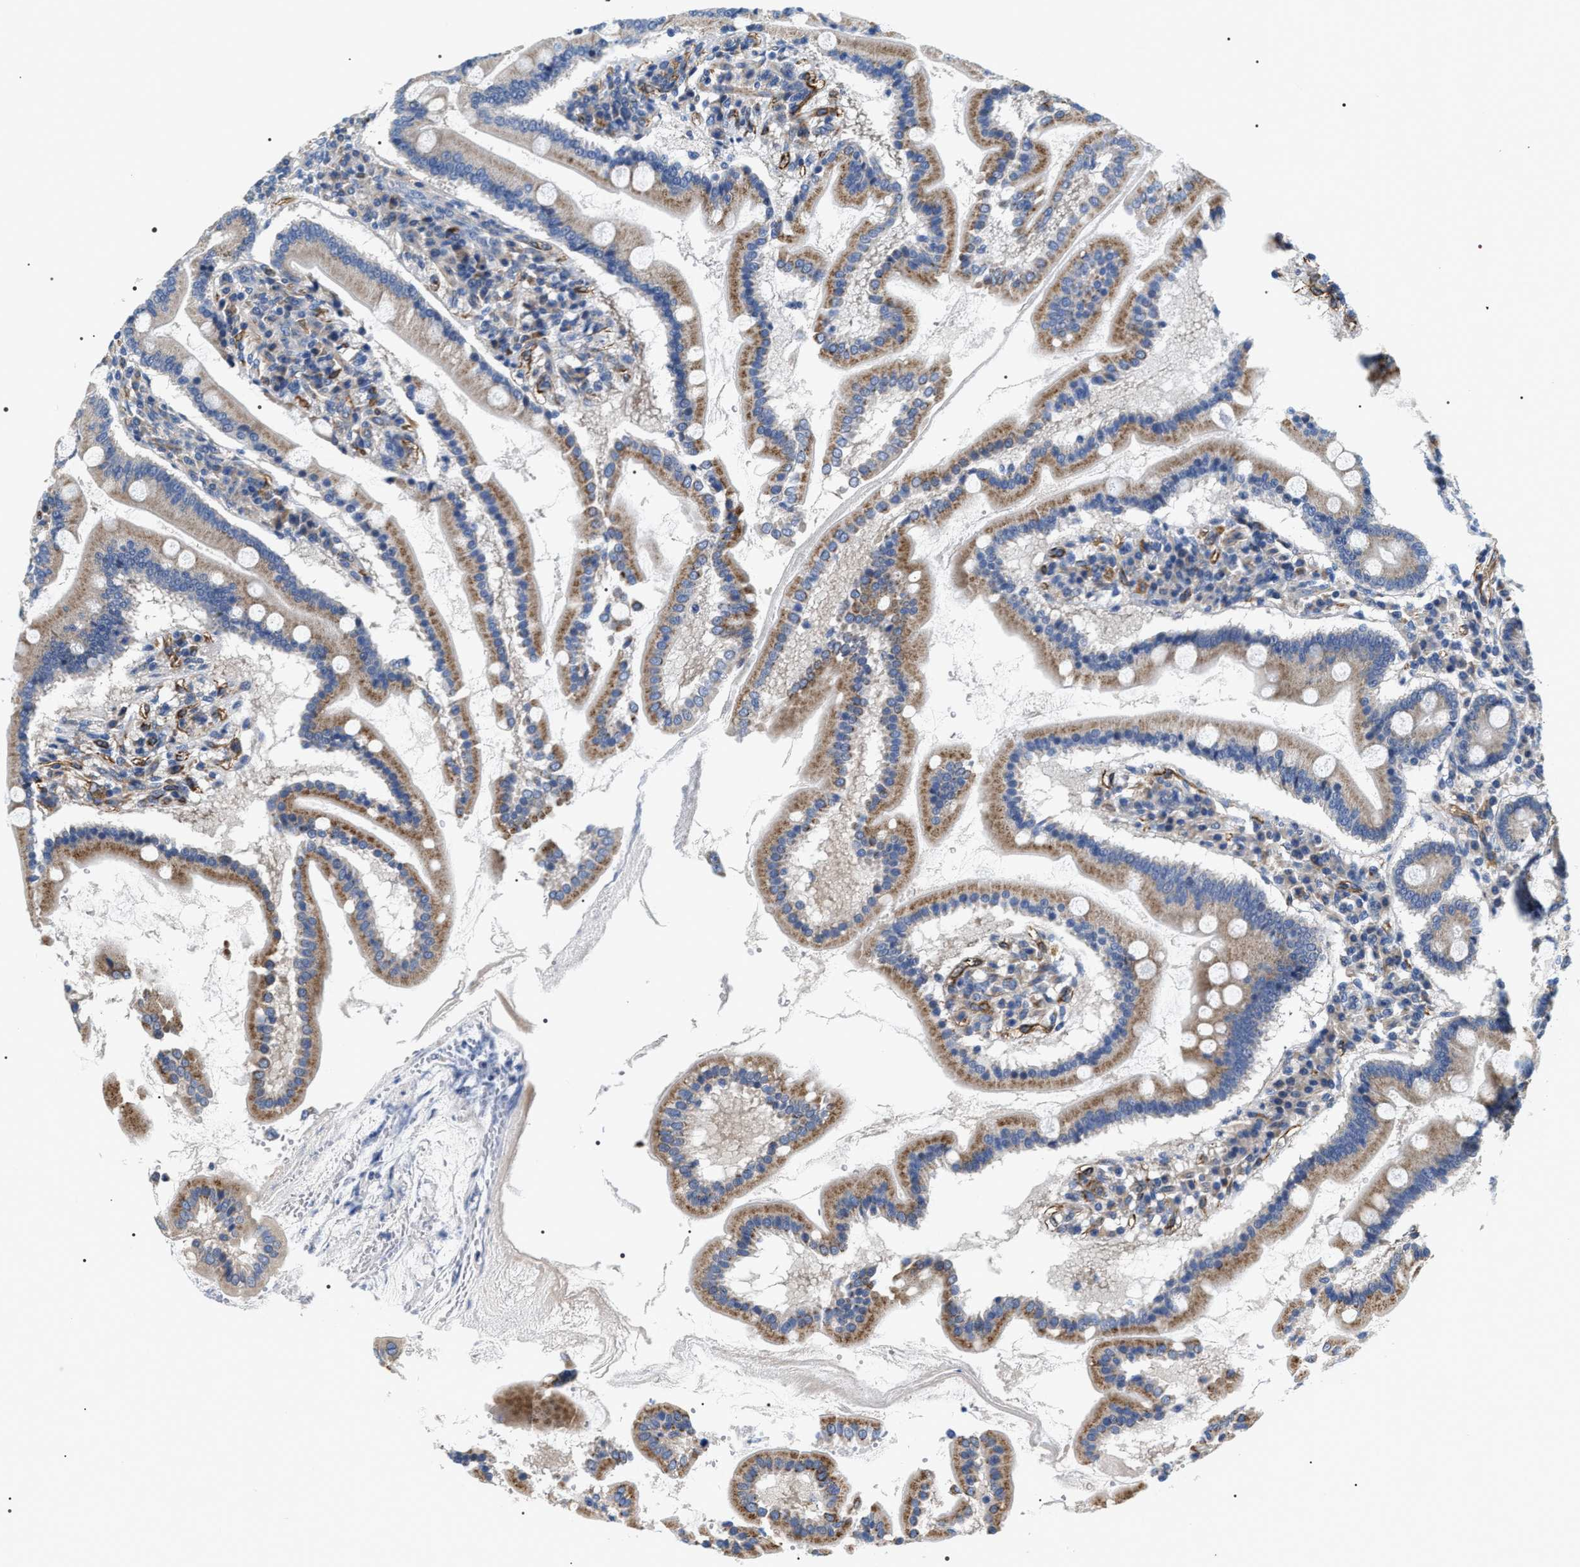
{"staining": {"intensity": "moderate", "quantity": "25%-75%", "location": "cytoplasmic/membranous"}, "tissue": "duodenum", "cell_type": "Glandular cells", "image_type": "normal", "snomed": [{"axis": "morphology", "description": "Normal tissue, NOS"}, {"axis": "topography", "description": "Duodenum"}], "caption": "Protein staining of normal duodenum demonstrates moderate cytoplasmic/membranous expression in about 25%-75% of glandular cells.", "gene": "PKD1L1", "patient": {"sex": "male", "age": 50}}